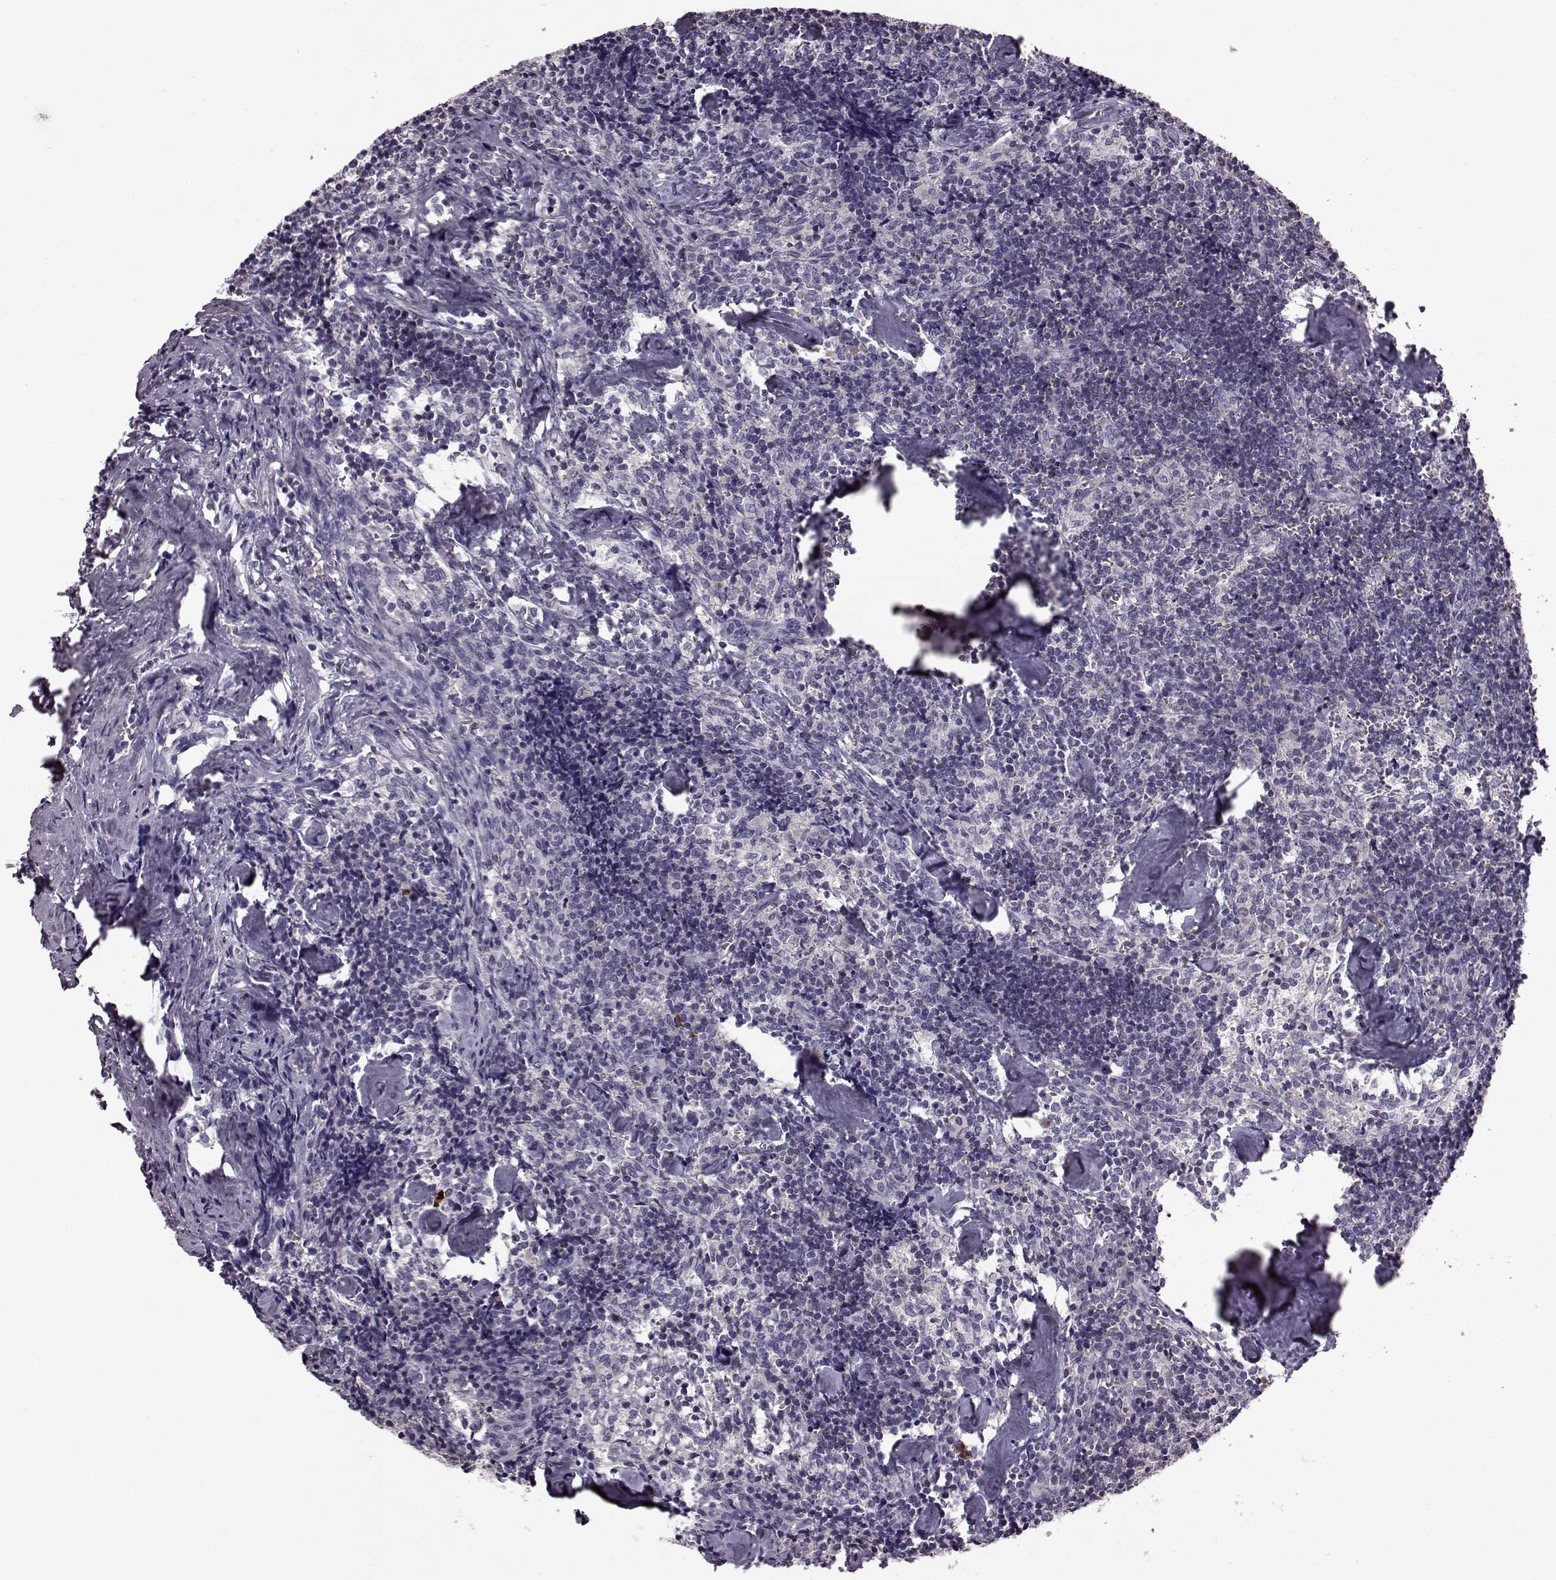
{"staining": {"intensity": "negative", "quantity": "none", "location": "none"}, "tissue": "lymph node", "cell_type": "Germinal center cells", "image_type": "normal", "snomed": [{"axis": "morphology", "description": "Normal tissue, NOS"}, {"axis": "topography", "description": "Lymph node"}], "caption": "Germinal center cells are negative for protein expression in unremarkable human lymph node.", "gene": "ADGRG2", "patient": {"sex": "female", "age": 50}}